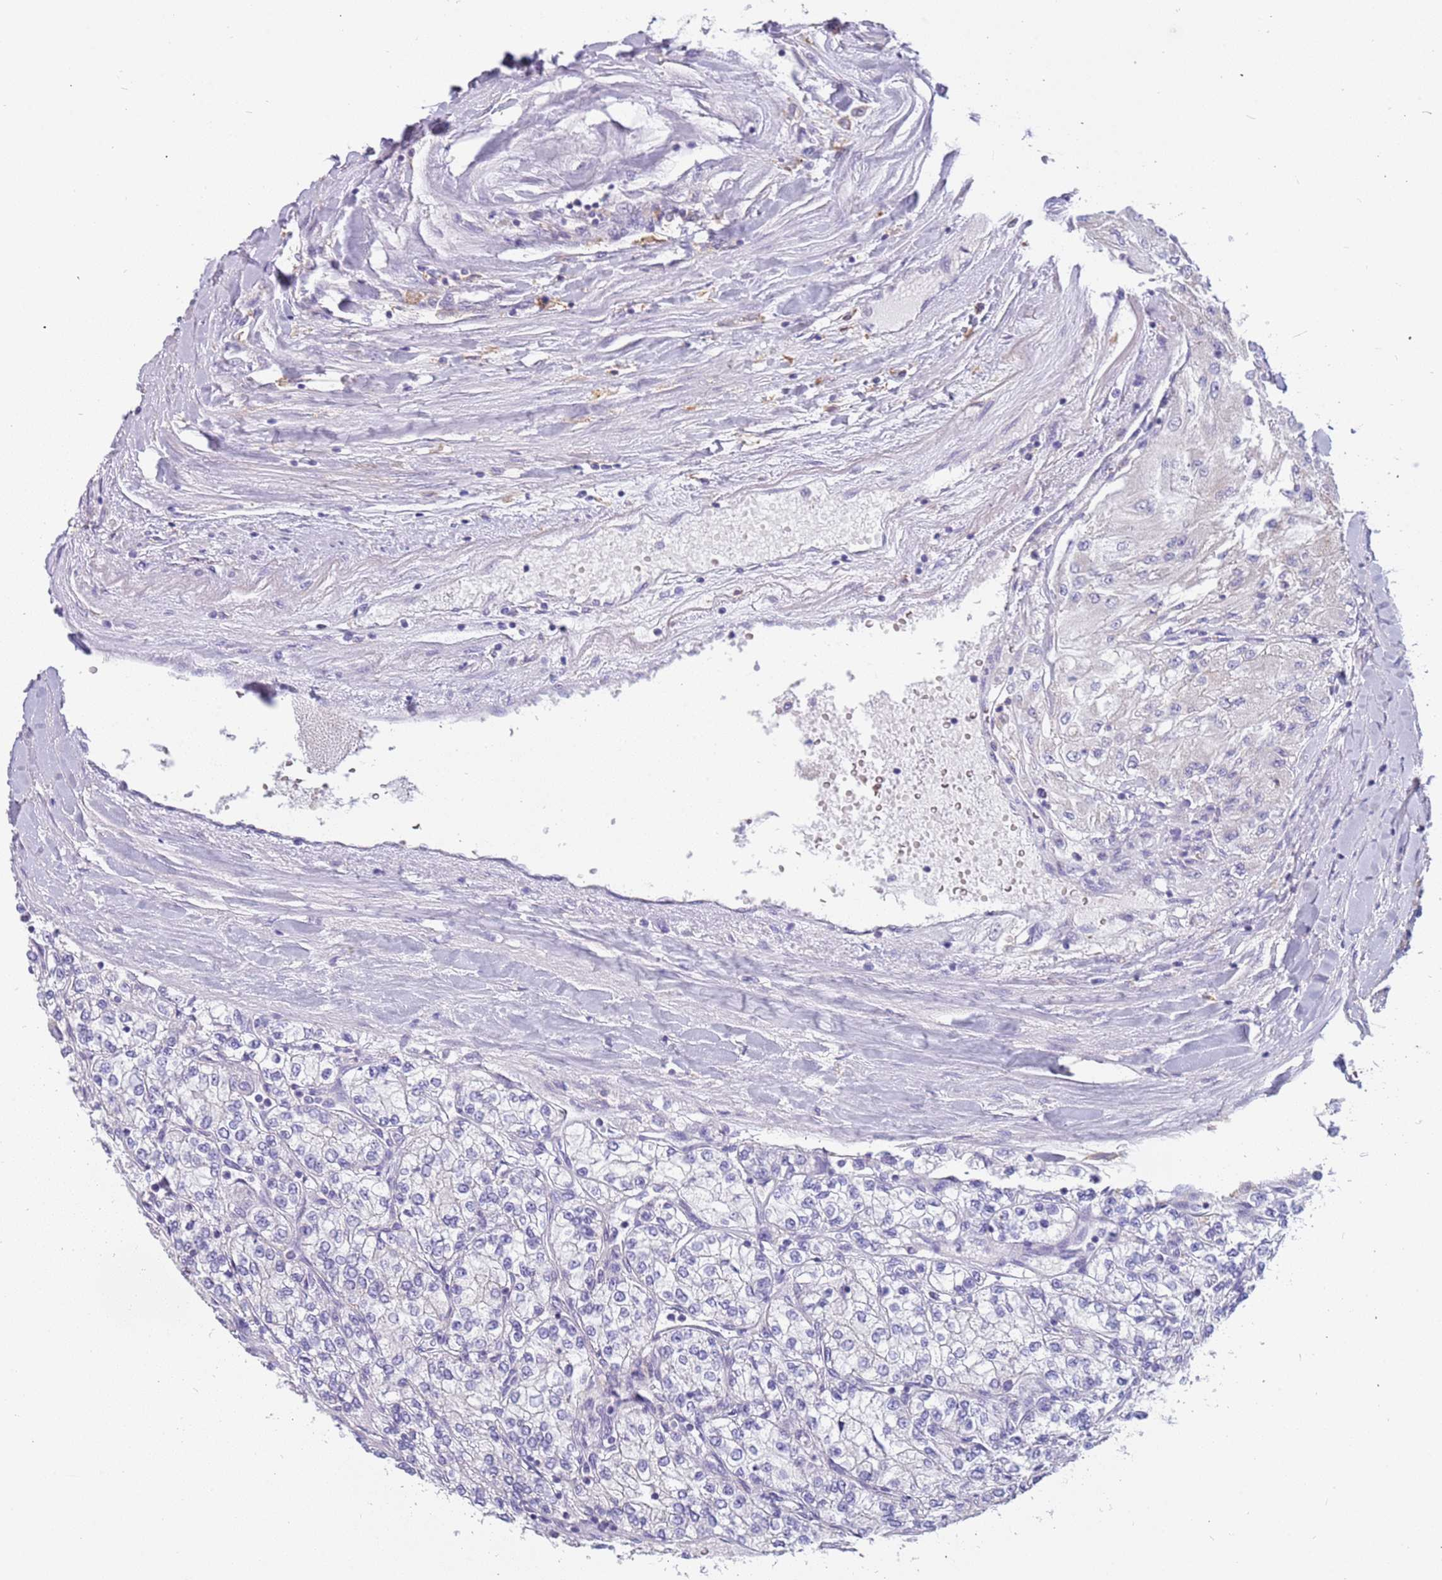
{"staining": {"intensity": "negative", "quantity": "none", "location": "none"}, "tissue": "renal cancer", "cell_type": "Tumor cells", "image_type": "cancer", "snomed": [{"axis": "morphology", "description": "Adenocarcinoma, NOS"}, {"axis": "topography", "description": "Kidney"}], "caption": "A histopathology image of human renal cancer is negative for staining in tumor cells. (DAB immunohistochemistry, high magnification).", "gene": "RHCG", "patient": {"sex": "male", "age": 80}}